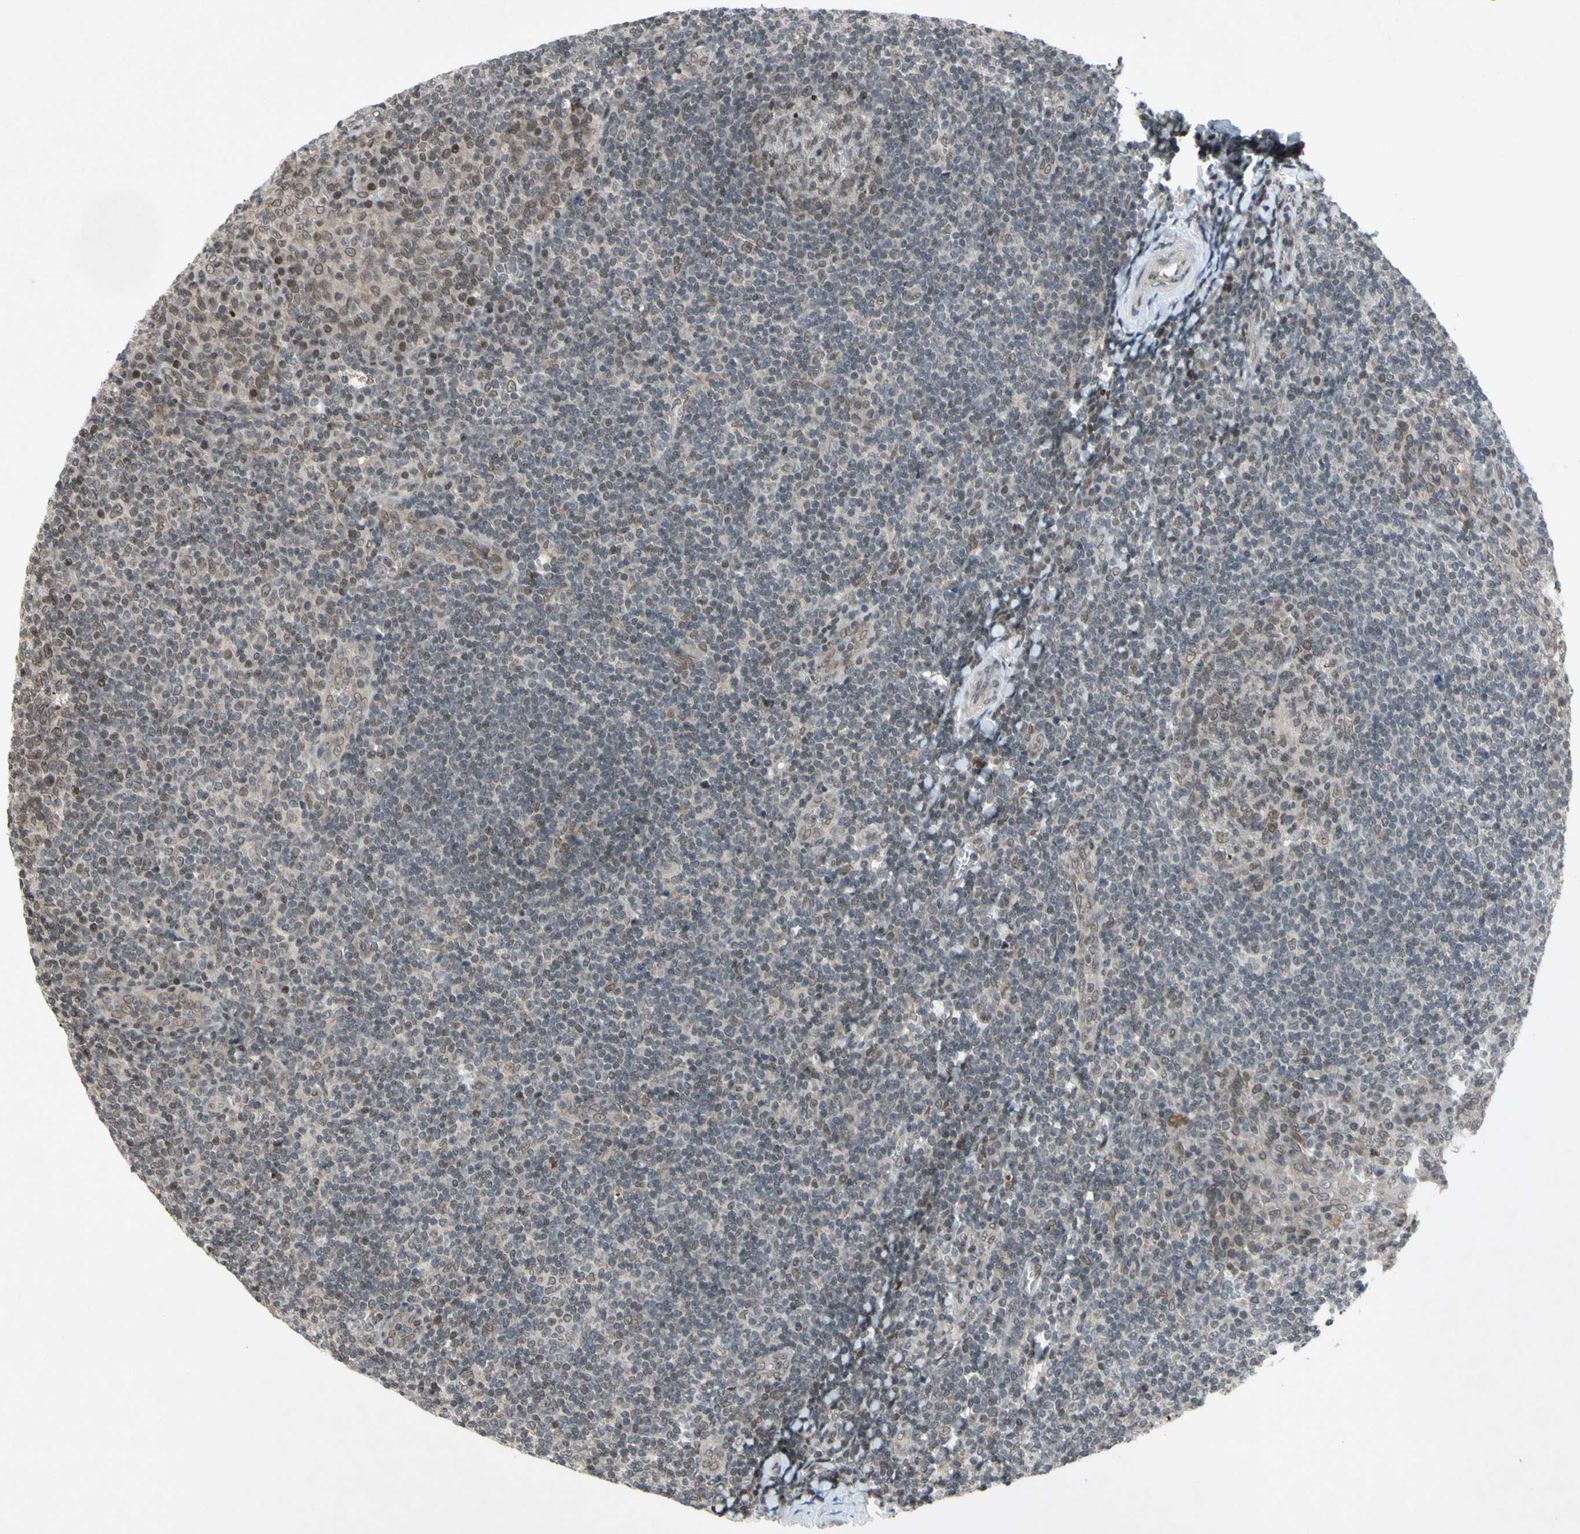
{"staining": {"intensity": "weak", "quantity": "25%-75%", "location": "cytoplasmic/membranous,nuclear"}, "tissue": "tonsil", "cell_type": "Germinal center cells", "image_type": "normal", "snomed": [{"axis": "morphology", "description": "Normal tissue, NOS"}, {"axis": "topography", "description": "Tonsil"}], "caption": "Immunohistochemical staining of unremarkable tonsil displays low levels of weak cytoplasmic/membranous,nuclear expression in about 25%-75% of germinal center cells. (Stains: DAB in brown, nuclei in blue, Microscopy: brightfield microscopy at high magnification).", "gene": "XPO1", "patient": {"sex": "male", "age": 31}}